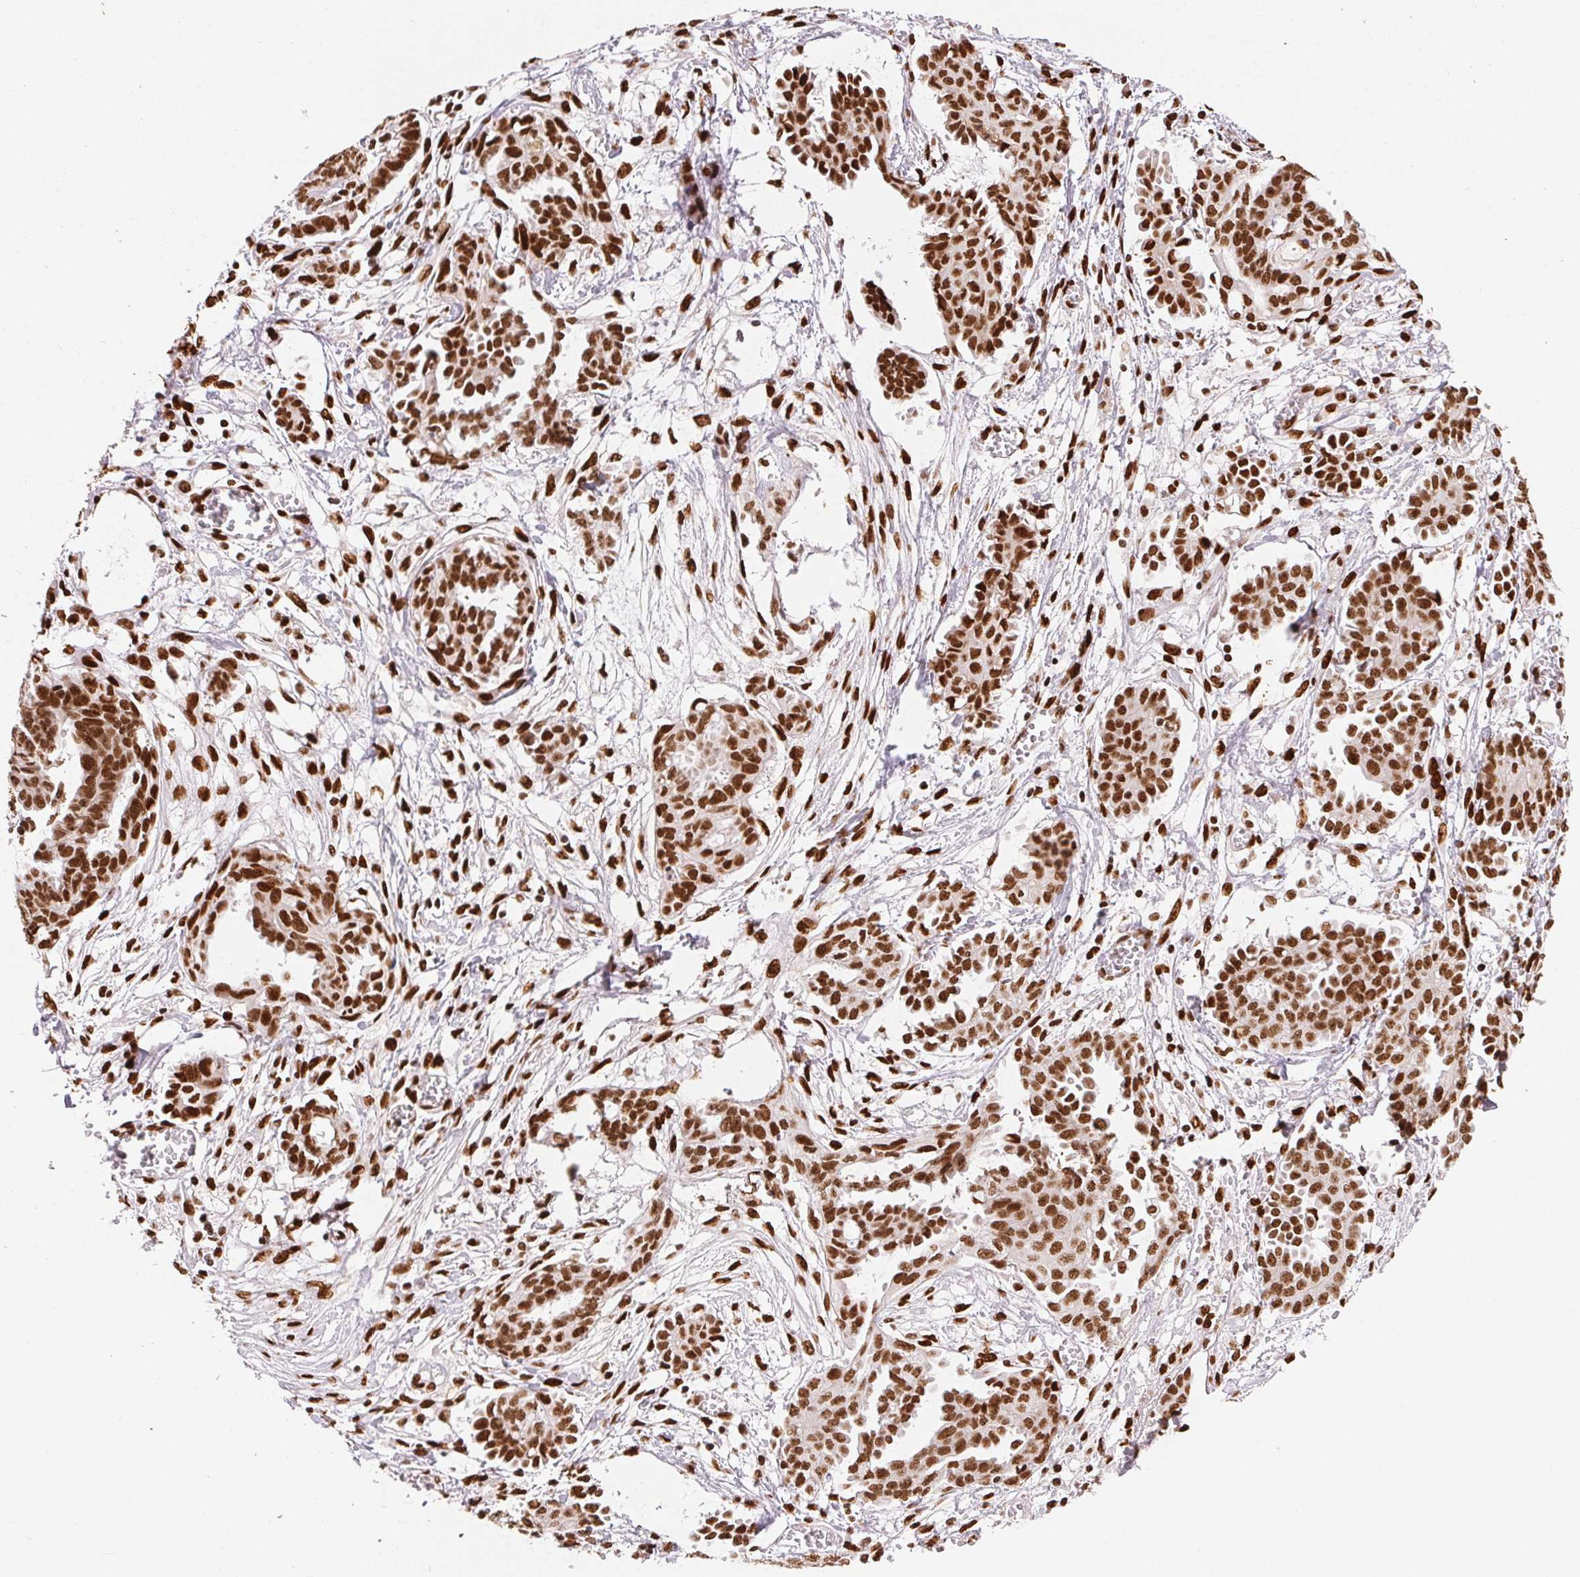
{"staining": {"intensity": "strong", "quantity": ">75%", "location": "nuclear"}, "tissue": "ovarian cancer", "cell_type": "Tumor cells", "image_type": "cancer", "snomed": [{"axis": "morphology", "description": "Cystadenocarcinoma, serous, NOS"}, {"axis": "topography", "description": "Ovary"}], "caption": "Strong nuclear protein staining is appreciated in approximately >75% of tumor cells in ovarian cancer. (Stains: DAB (3,3'-diaminobenzidine) in brown, nuclei in blue, Microscopy: brightfield microscopy at high magnification).", "gene": "ZNF80", "patient": {"sex": "female", "age": 71}}